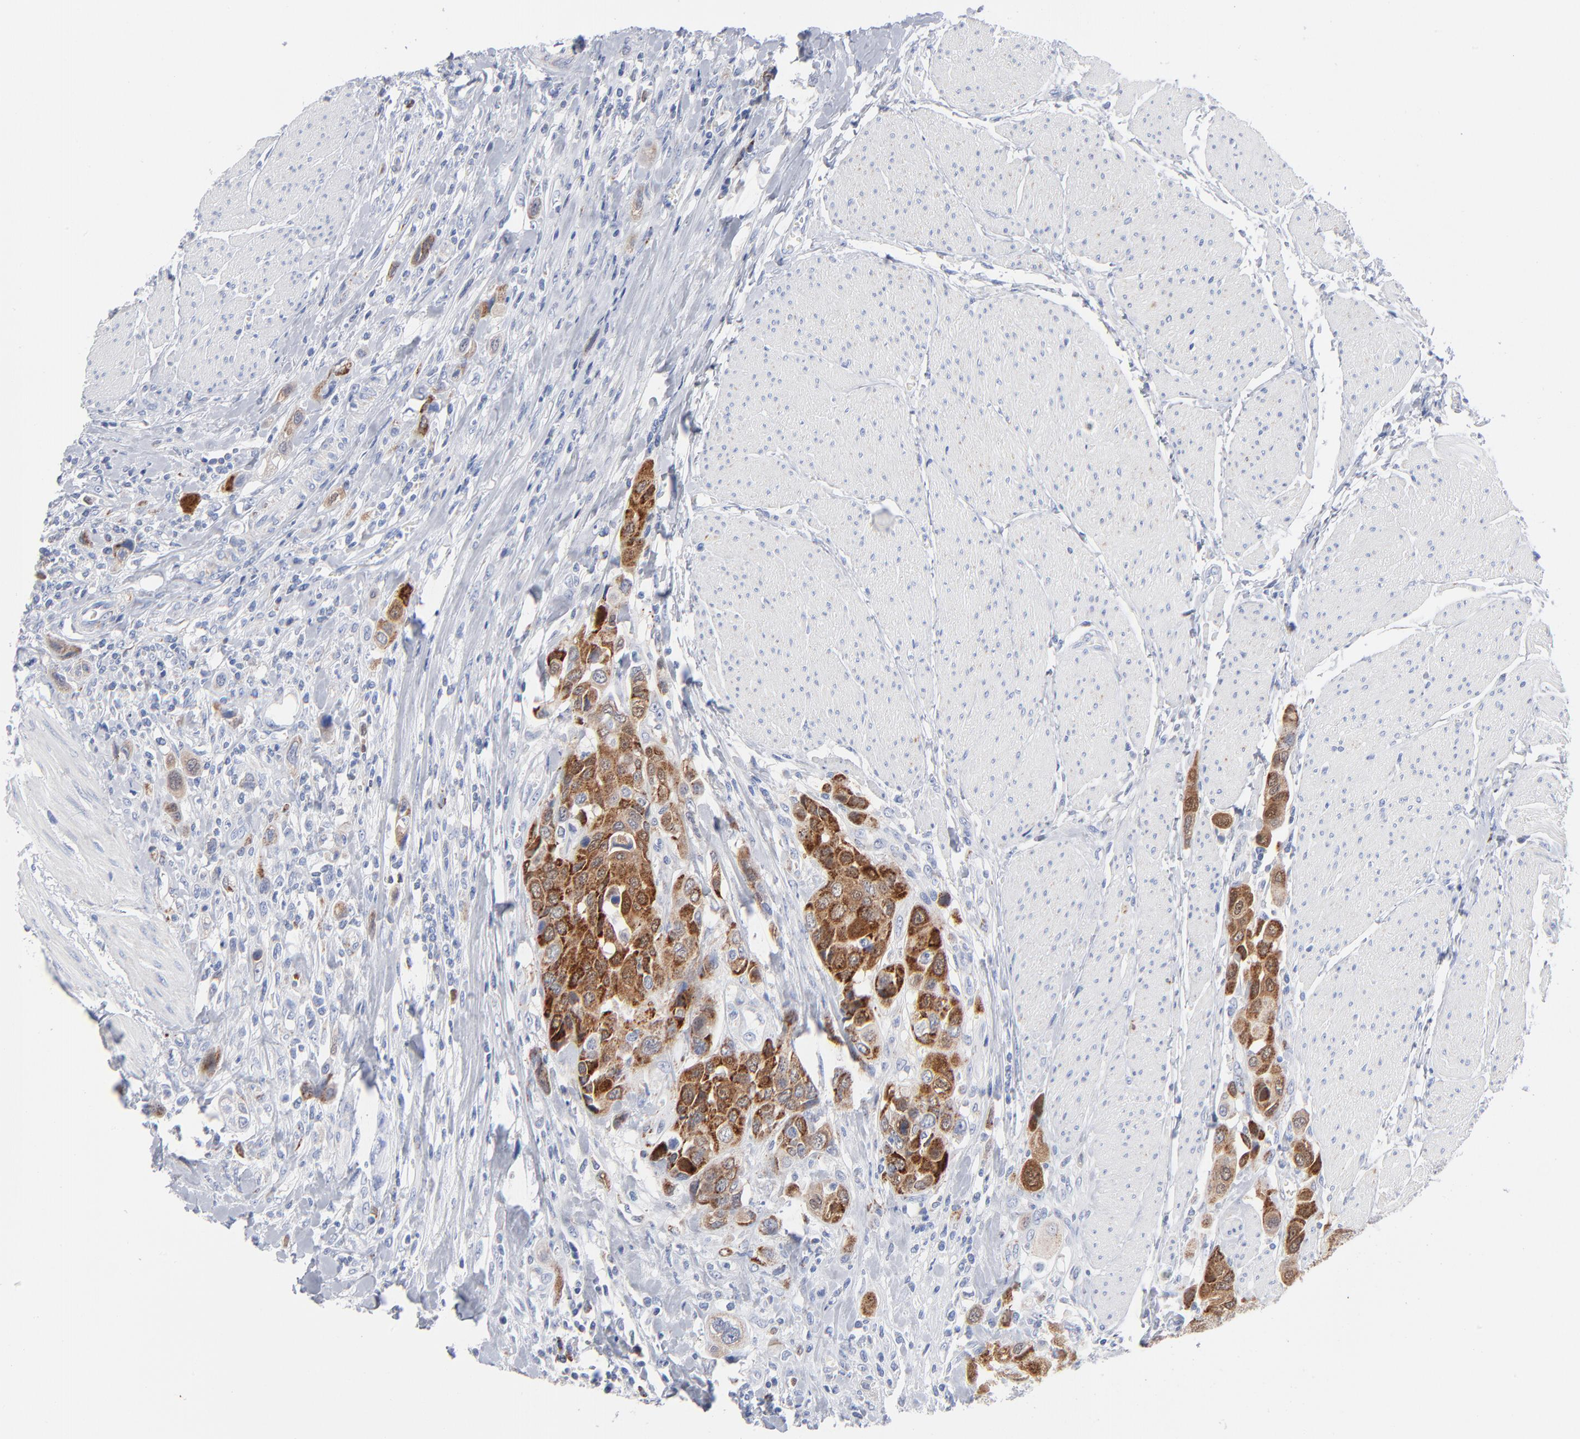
{"staining": {"intensity": "strong", "quantity": ">75%", "location": "cytoplasmic/membranous"}, "tissue": "urothelial cancer", "cell_type": "Tumor cells", "image_type": "cancer", "snomed": [{"axis": "morphology", "description": "Urothelial carcinoma, High grade"}, {"axis": "topography", "description": "Urinary bladder"}], "caption": "Protein expression analysis of human high-grade urothelial carcinoma reveals strong cytoplasmic/membranous staining in approximately >75% of tumor cells. The staining was performed using DAB (3,3'-diaminobenzidine), with brown indicating positive protein expression. Nuclei are stained blue with hematoxylin.", "gene": "CHCHD10", "patient": {"sex": "male", "age": 50}}